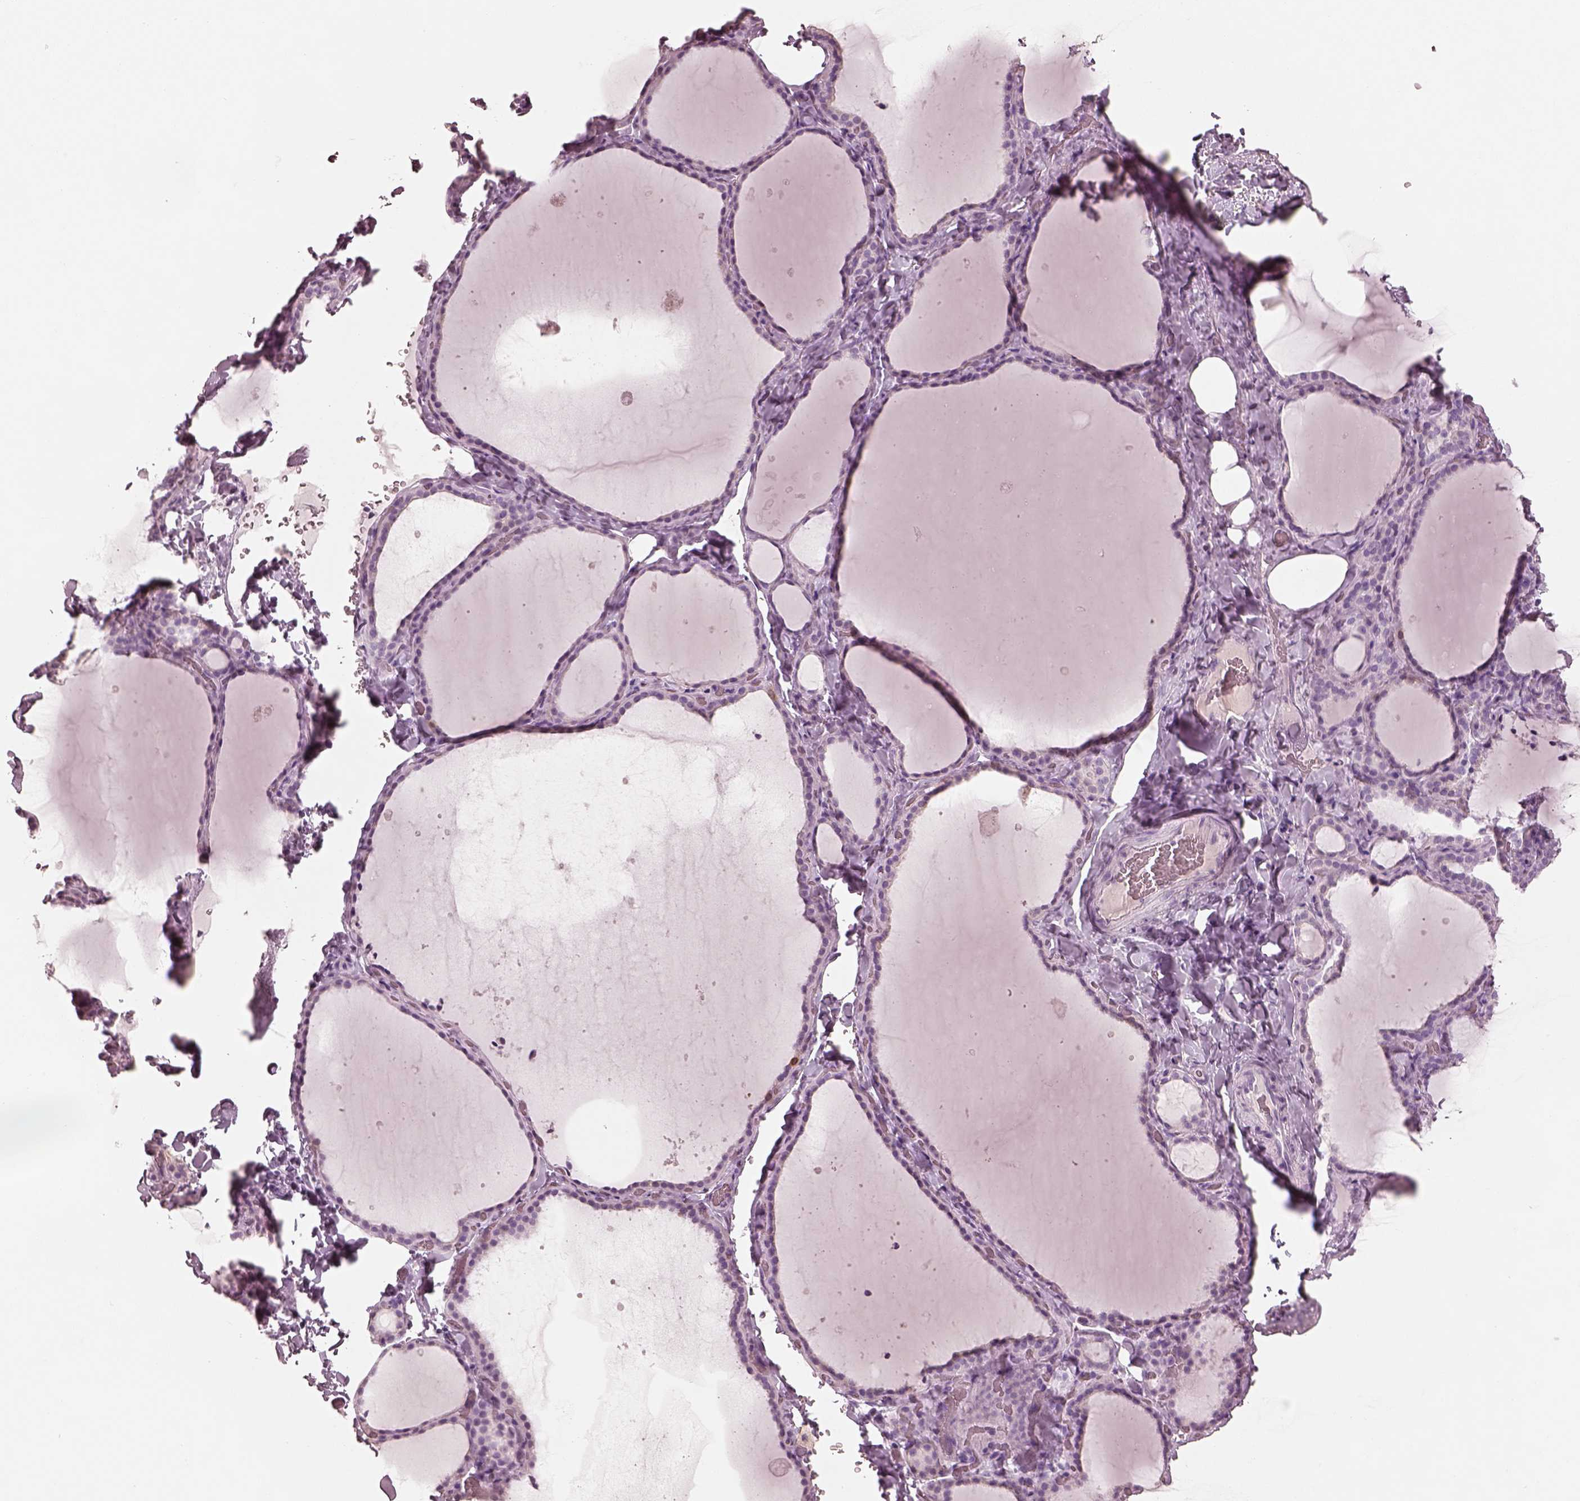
{"staining": {"intensity": "negative", "quantity": "none", "location": "none"}, "tissue": "thyroid gland", "cell_type": "Glandular cells", "image_type": "normal", "snomed": [{"axis": "morphology", "description": "Normal tissue, NOS"}, {"axis": "topography", "description": "Thyroid gland"}], "caption": "Glandular cells show no significant staining in normal thyroid gland. (DAB immunohistochemistry (IHC) with hematoxylin counter stain).", "gene": "PON3", "patient": {"sex": "female", "age": 22}}